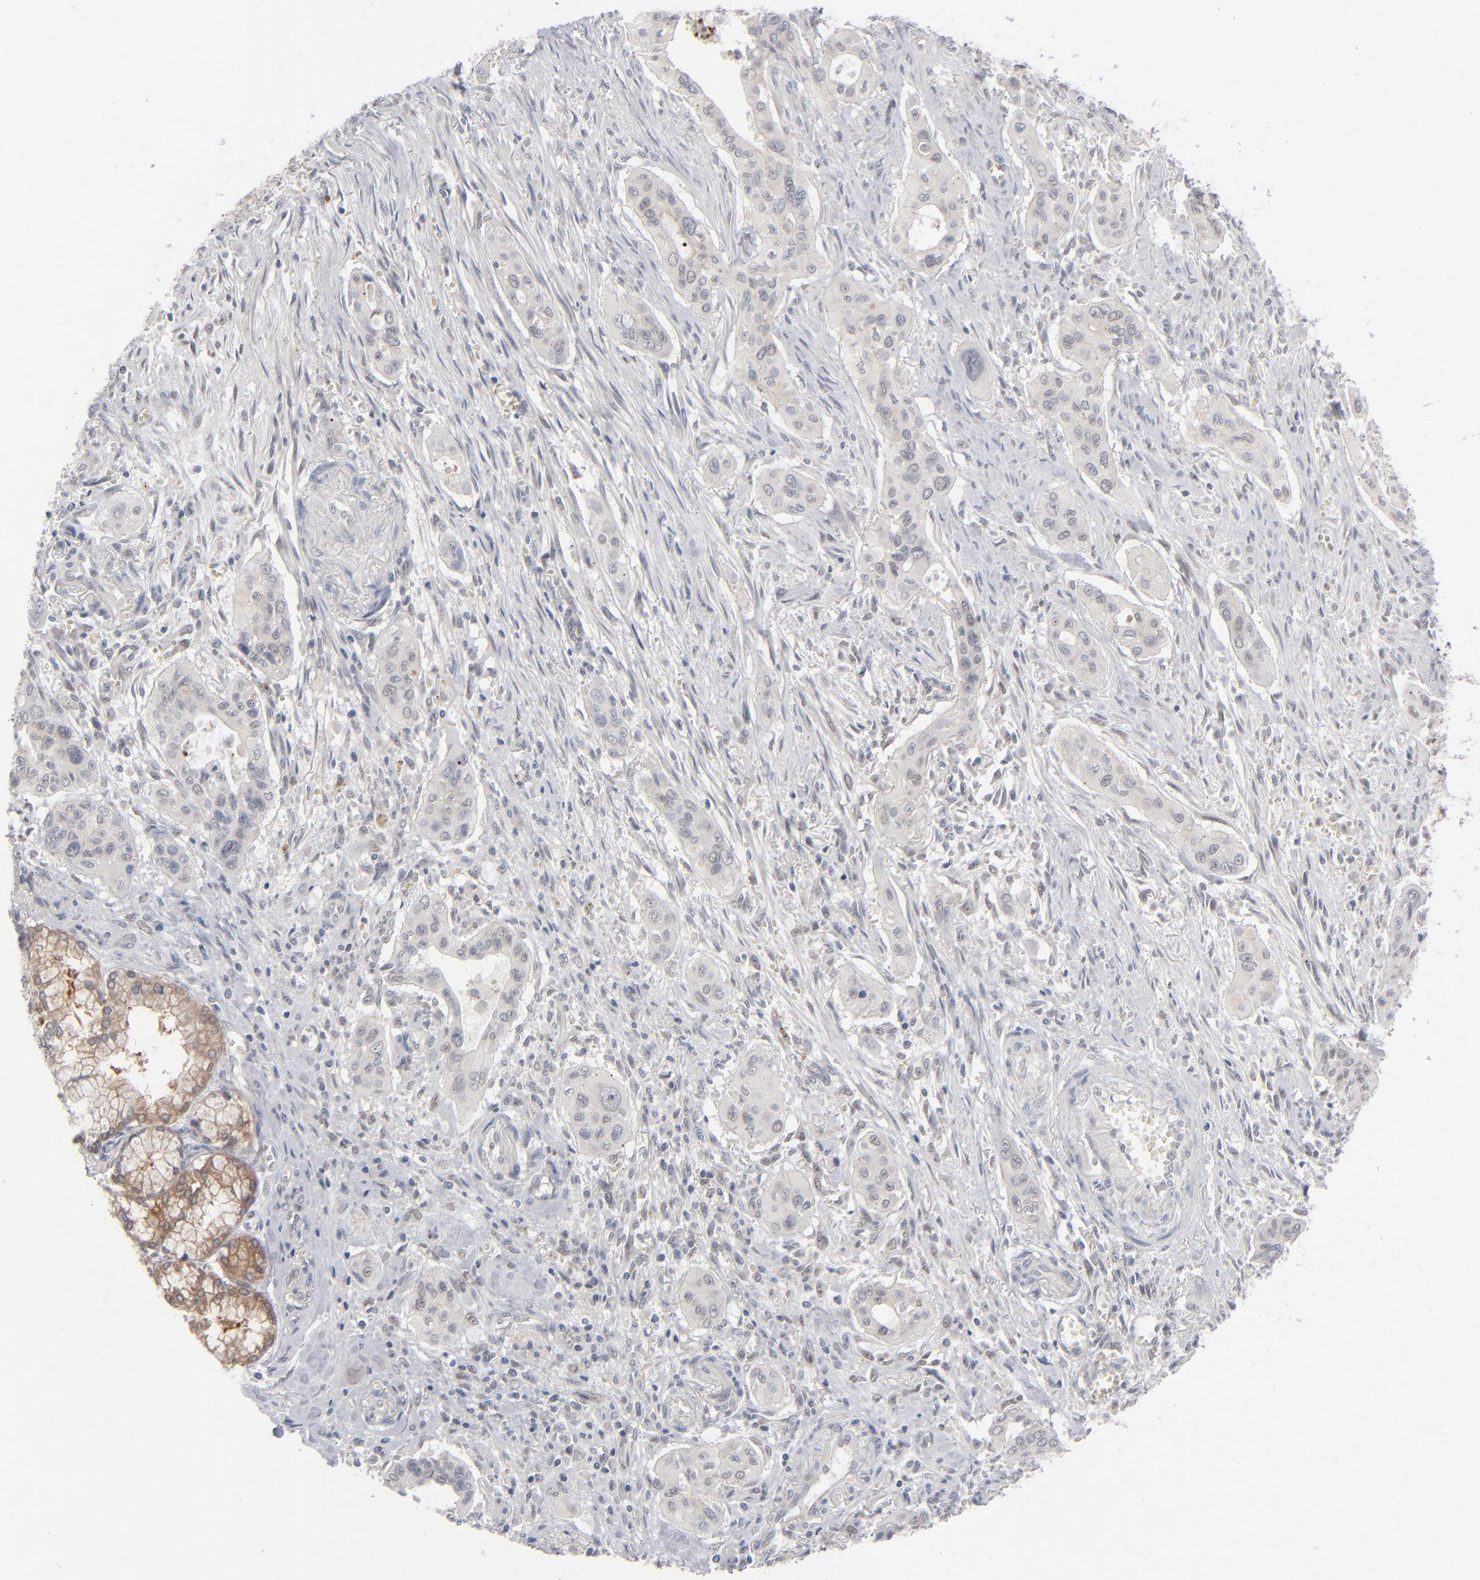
{"staining": {"intensity": "negative", "quantity": "none", "location": "none"}, "tissue": "pancreatic cancer", "cell_type": "Tumor cells", "image_type": "cancer", "snomed": [{"axis": "morphology", "description": "Adenocarcinoma, NOS"}, {"axis": "topography", "description": "Pancreas"}], "caption": "This micrograph is of adenocarcinoma (pancreatic) stained with immunohistochemistry to label a protein in brown with the nuclei are counter-stained blue. There is no positivity in tumor cells.", "gene": "POF1B", "patient": {"sex": "male", "age": 77}}